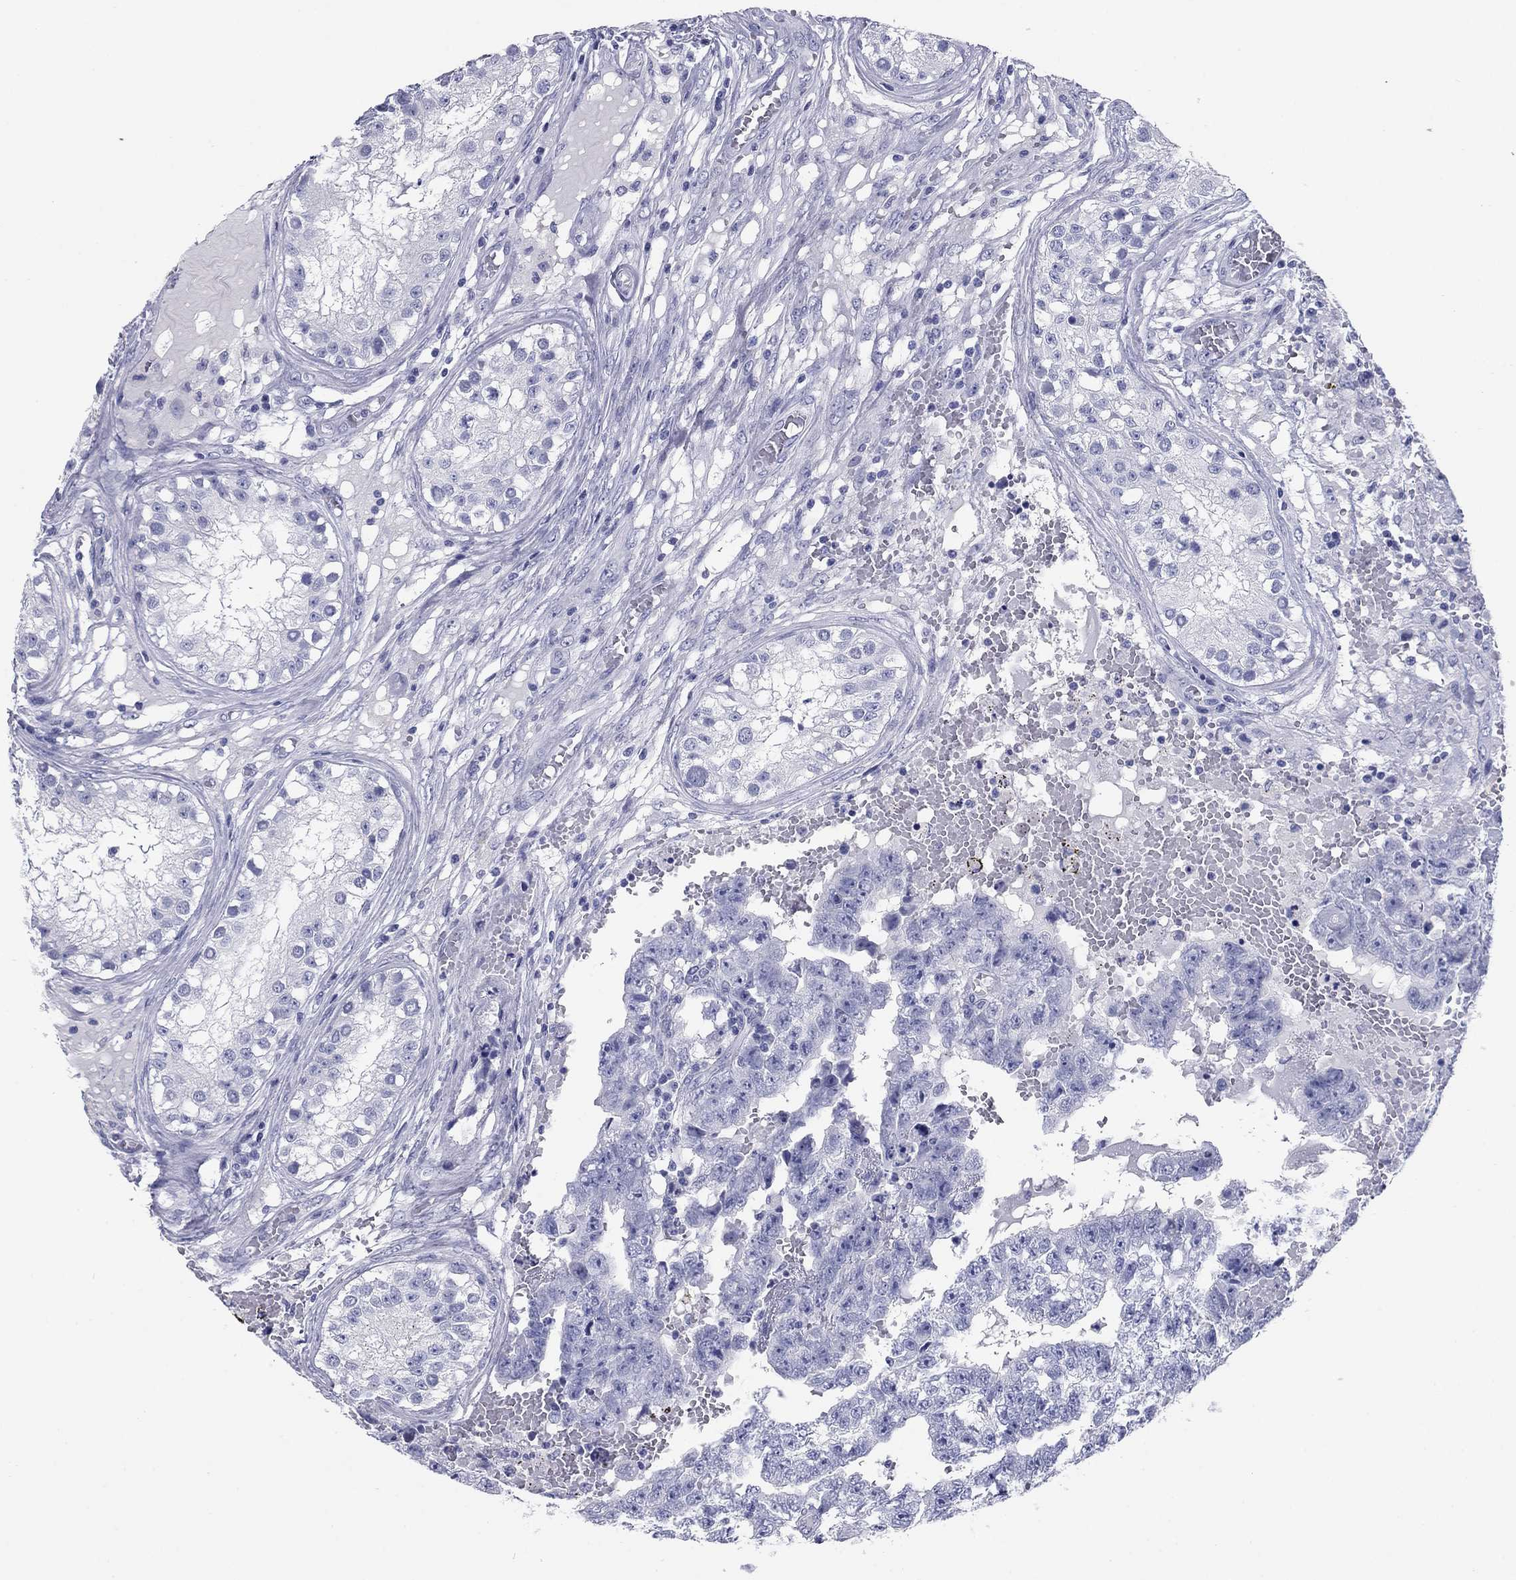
{"staining": {"intensity": "negative", "quantity": "none", "location": "none"}, "tissue": "testis cancer", "cell_type": "Tumor cells", "image_type": "cancer", "snomed": [{"axis": "morphology", "description": "Carcinoma, Embryonal, NOS"}, {"axis": "topography", "description": "Testis"}], "caption": "Immunohistochemistry micrograph of human testis cancer stained for a protein (brown), which demonstrates no expression in tumor cells. (DAB immunohistochemistry (IHC) with hematoxylin counter stain).", "gene": "NPPA", "patient": {"sex": "male", "age": 25}}